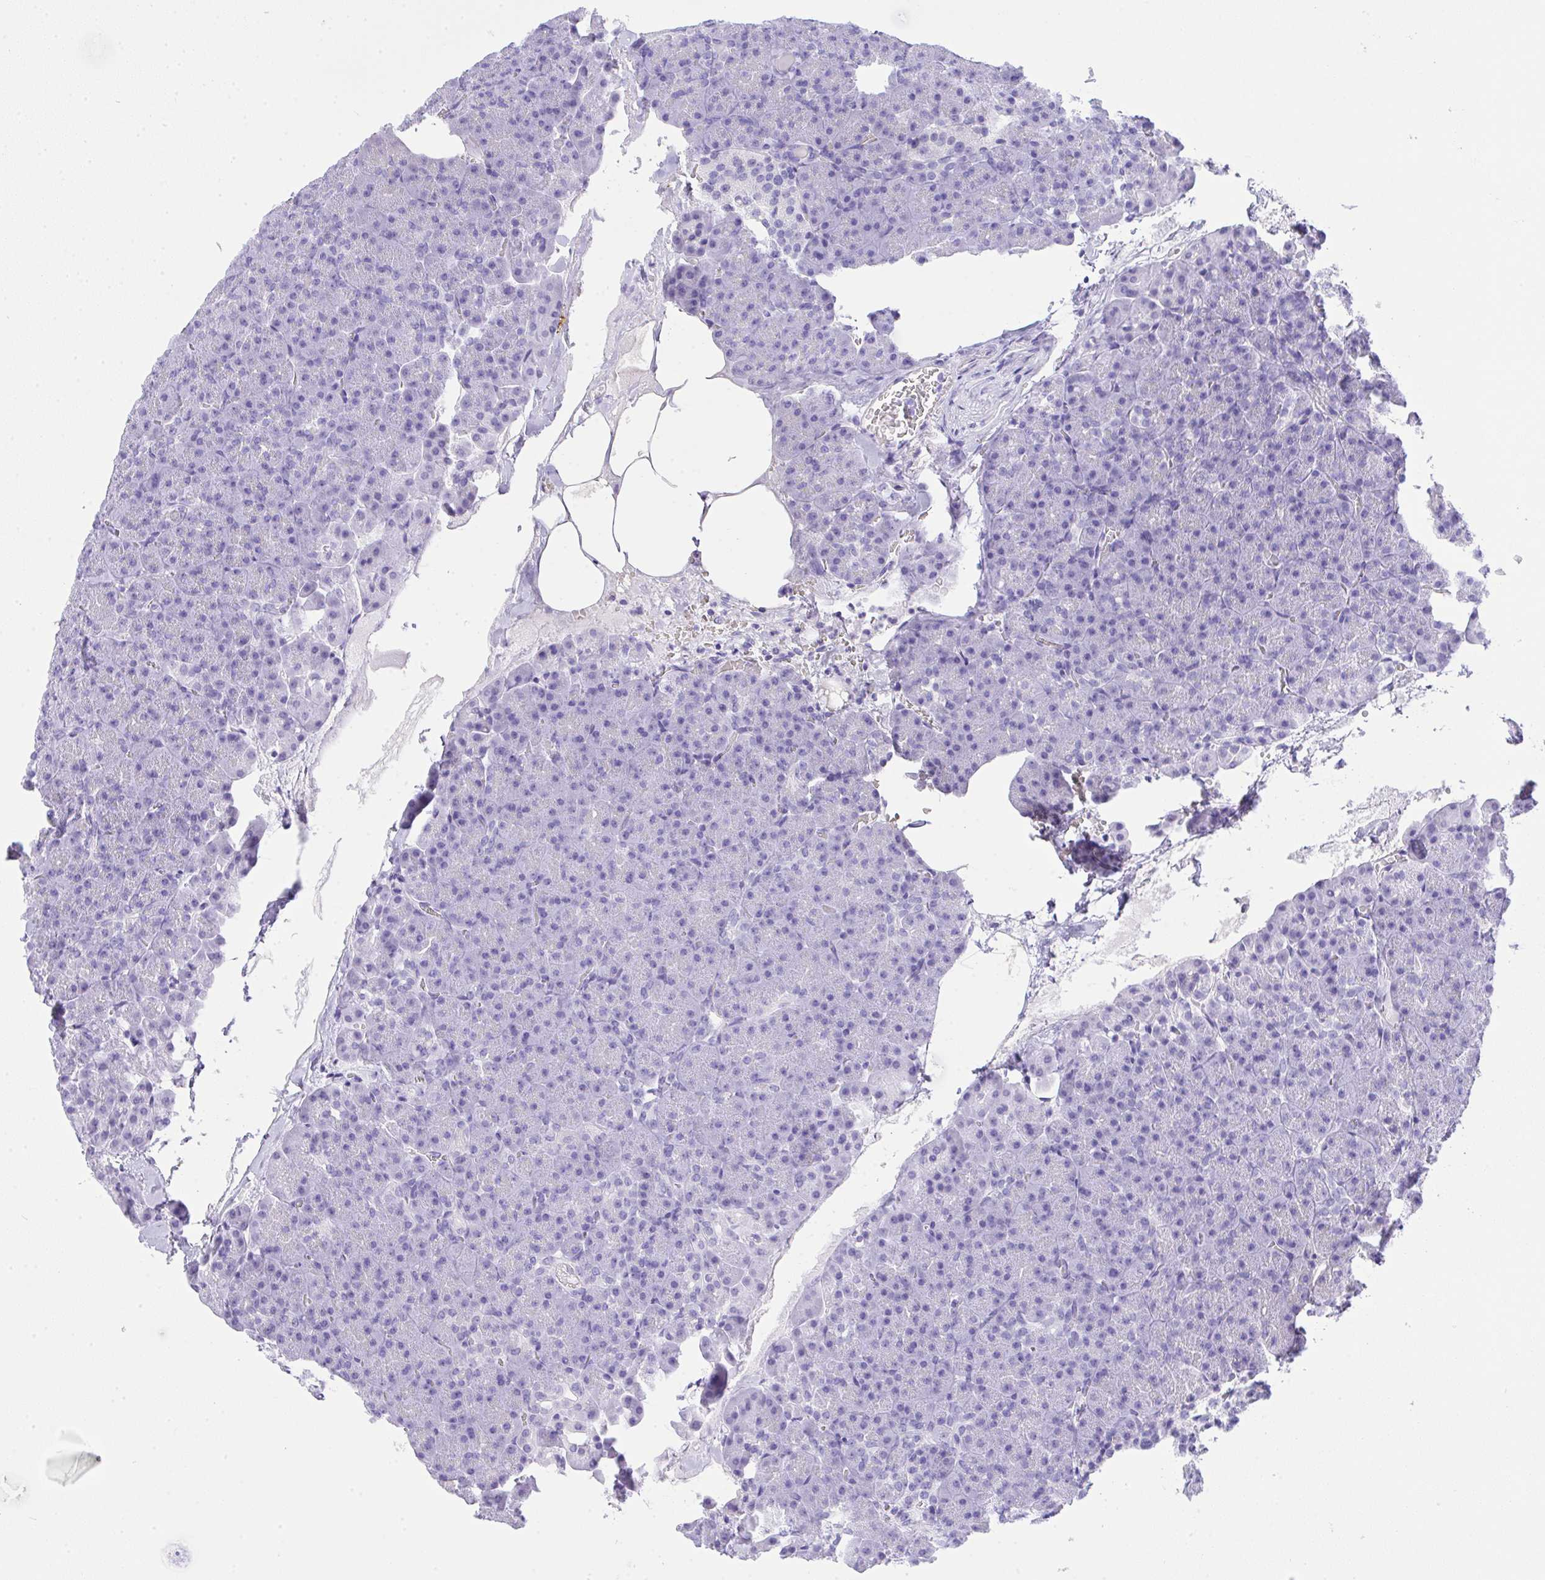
{"staining": {"intensity": "negative", "quantity": "none", "location": "none"}, "tissue": "pancreas", "cell_type": "Exocrine glandular cells", "image_type": "normal", "snomed": [{"axis": "morphology", "description": "Normal tissue, NOS"}, {"axis": "topography", "description": "Pancreas"}], "caption": "Human pancreas stained for a protein using immunohistochemistry reveals no expression in exocrine glandular cells.", "gene": "AKR1D1", "patient": {"sex": "female", "age": 74}}